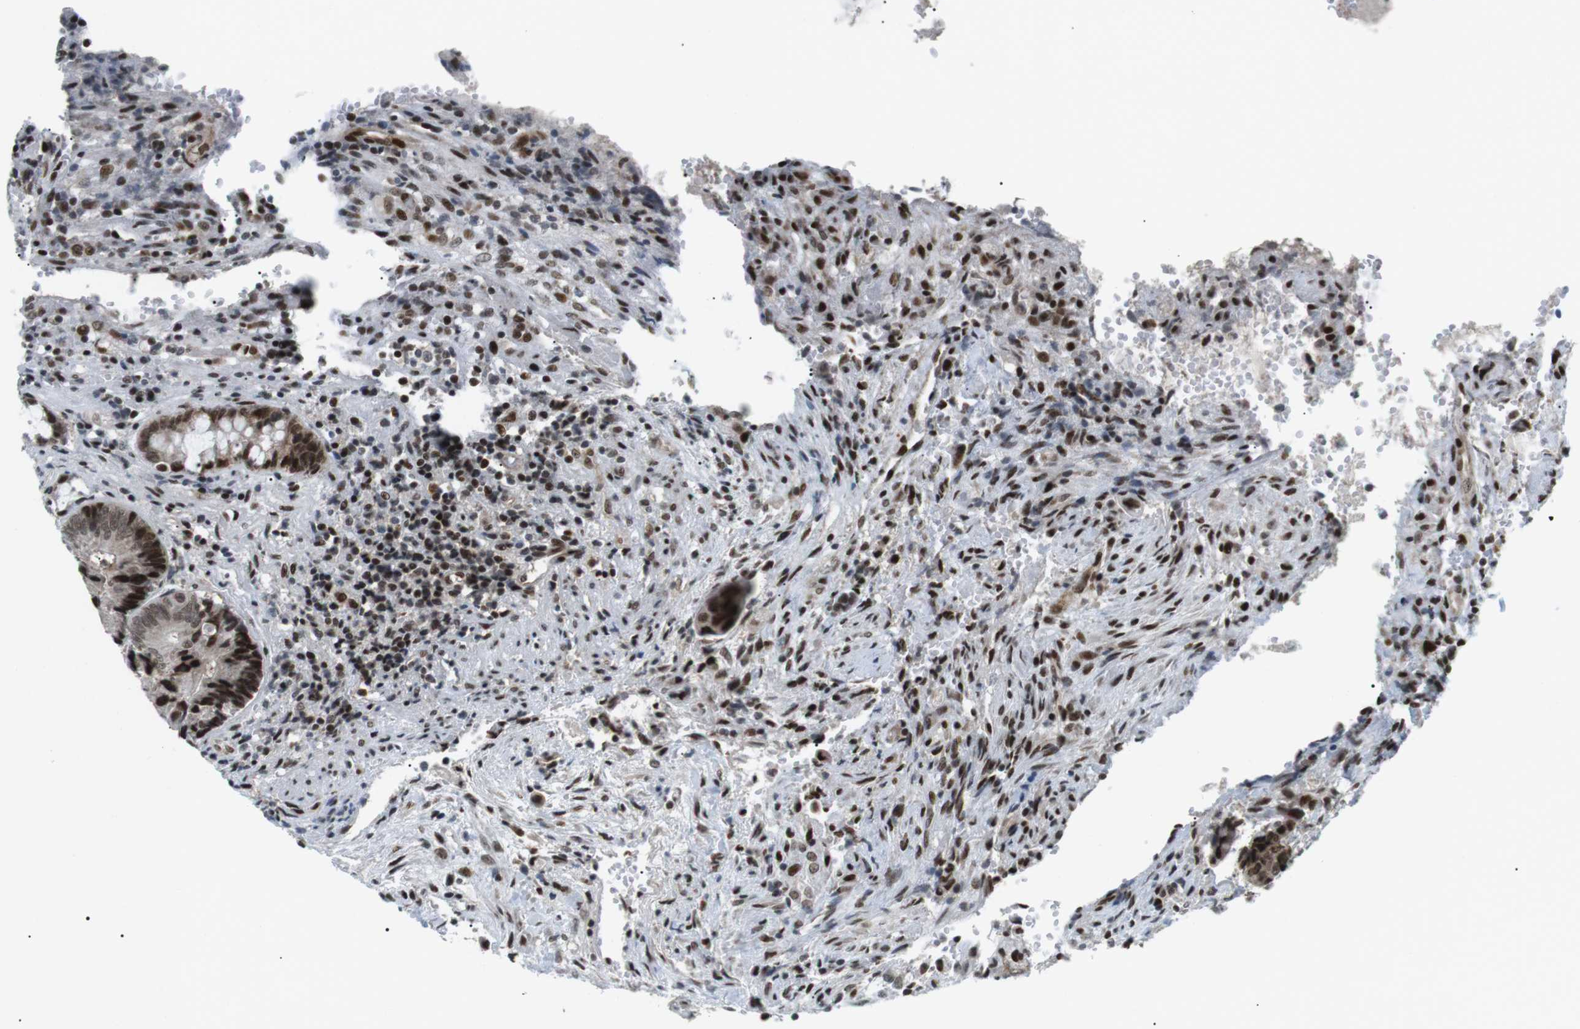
{"staining": {"intensity": "strong", "quantity": ">75%", "location": "nuclear"}, "tissue": "colorectal cancer", "cell_type": "Tumor cells", "image_type": "cancer", "snomed": [{"axis": "morphology", "description": "Adenocarcinoma, NOS"}, {"axis": "topography", "description": "Colon"}], "caption": "The immunohistochemical stain labels strong nuclear expression in tumor cells of adenocarcinoma (colorectal) tissue. The staining is performed using DAB brown chromogen to label protein expression. The nuclei are counter-stained blue using hematoxylin.", "gene": "CDC27", "patient": {"sex": "female", "age": 57}}